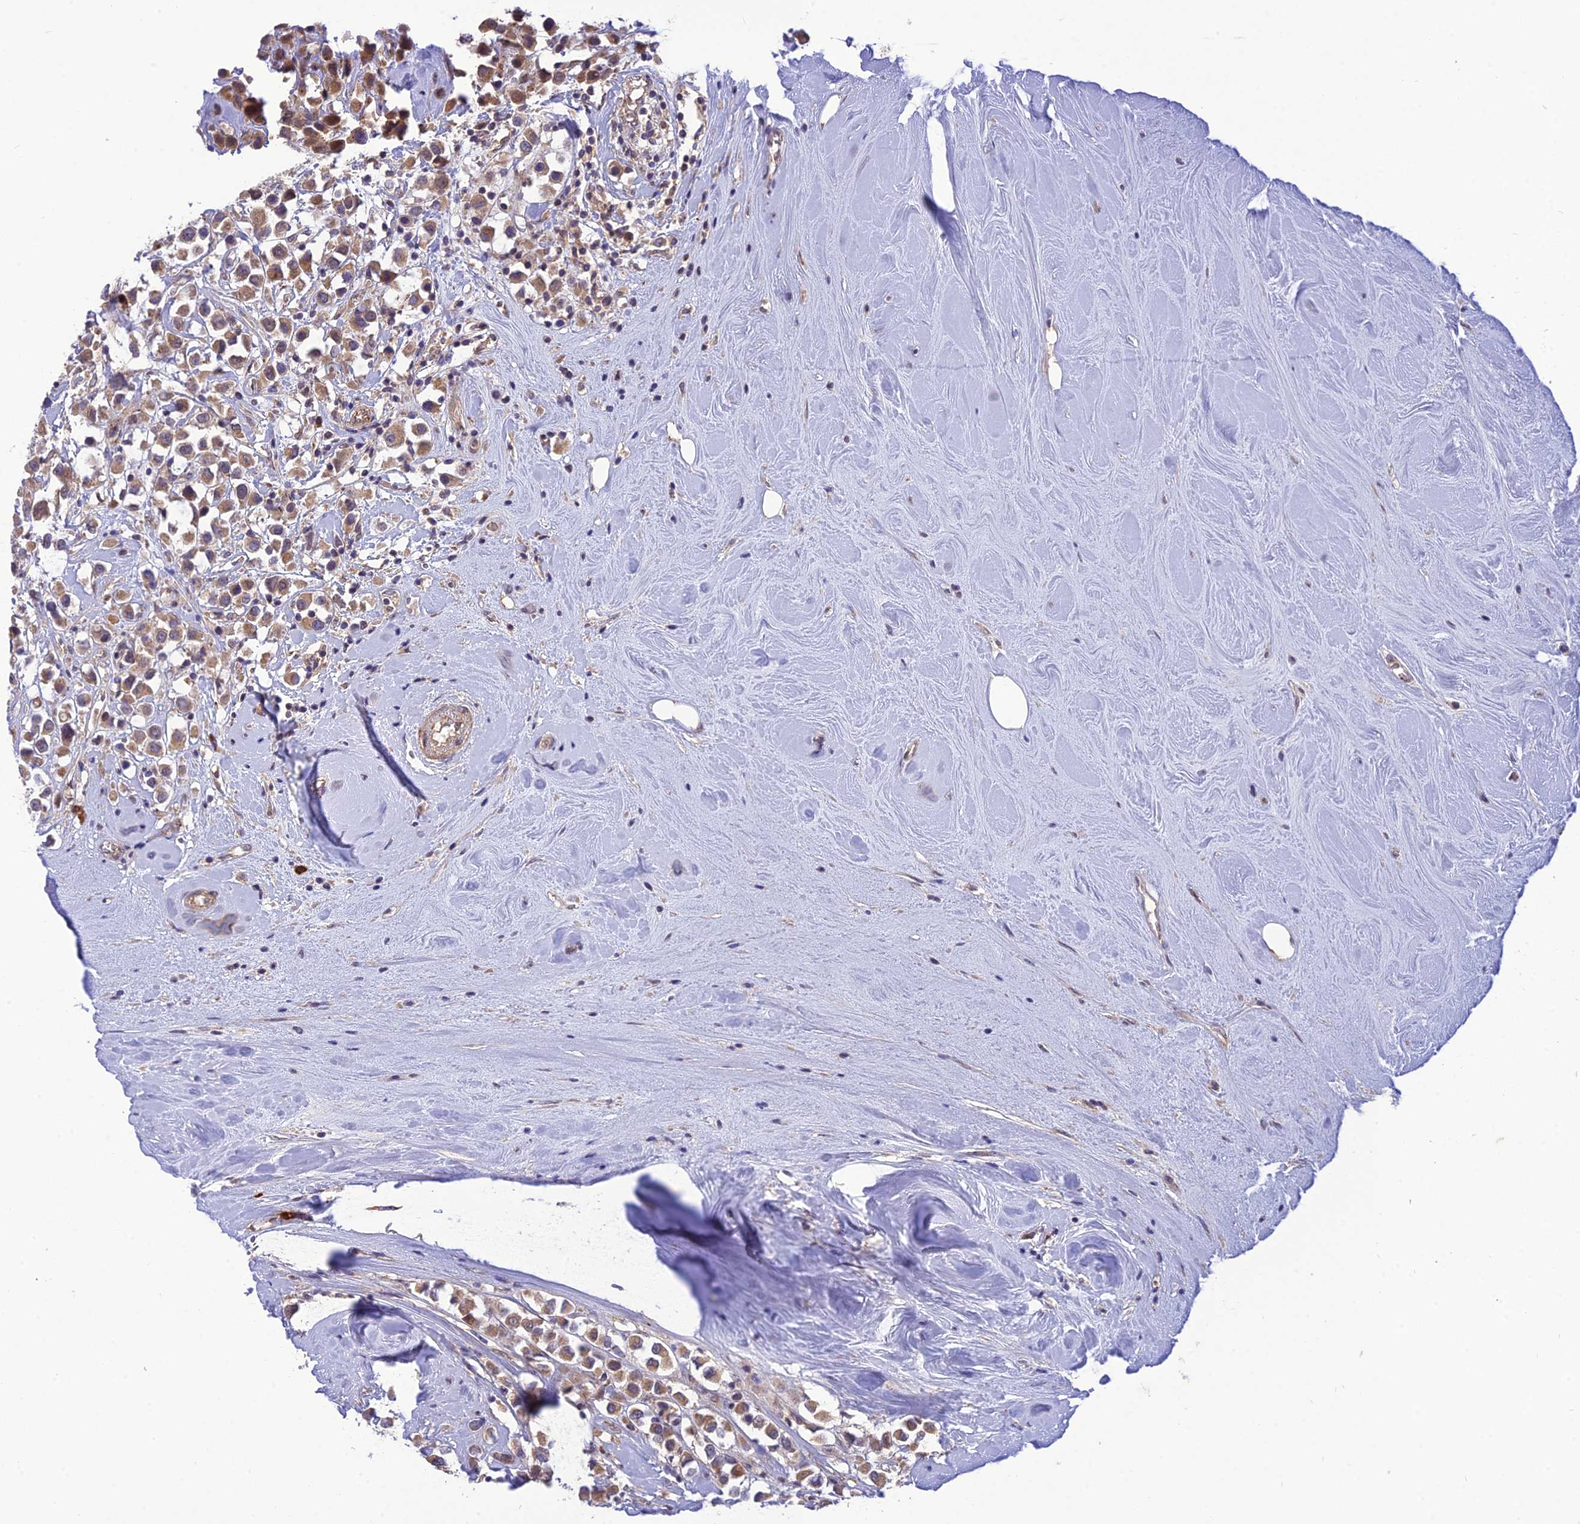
{"staining": {"intensity": "moderate", "quantity": ">75%", "location": "cytoplasmic/membranous"}, "tissue": "breast cancer", "cell_type": "Tumor cells", "image_type": "cancer", "snomed": [{"axis": "morphology", "description": "Duct carcinoma"}, {"axis": "topography", "description": "Breast"}], "caption": "IHC photomicrograph of neoplastic tissue: human breast cancer stained using immunohistochemistry (IHC) displays medium levels of moderate protein expression localized specifically in the cytoplasmic/membranous of tumor cells, appearing as a cytoplasmic/membranous brown color.", "gene": "UROS", "patient": {"sex": "female", "age": 61}}